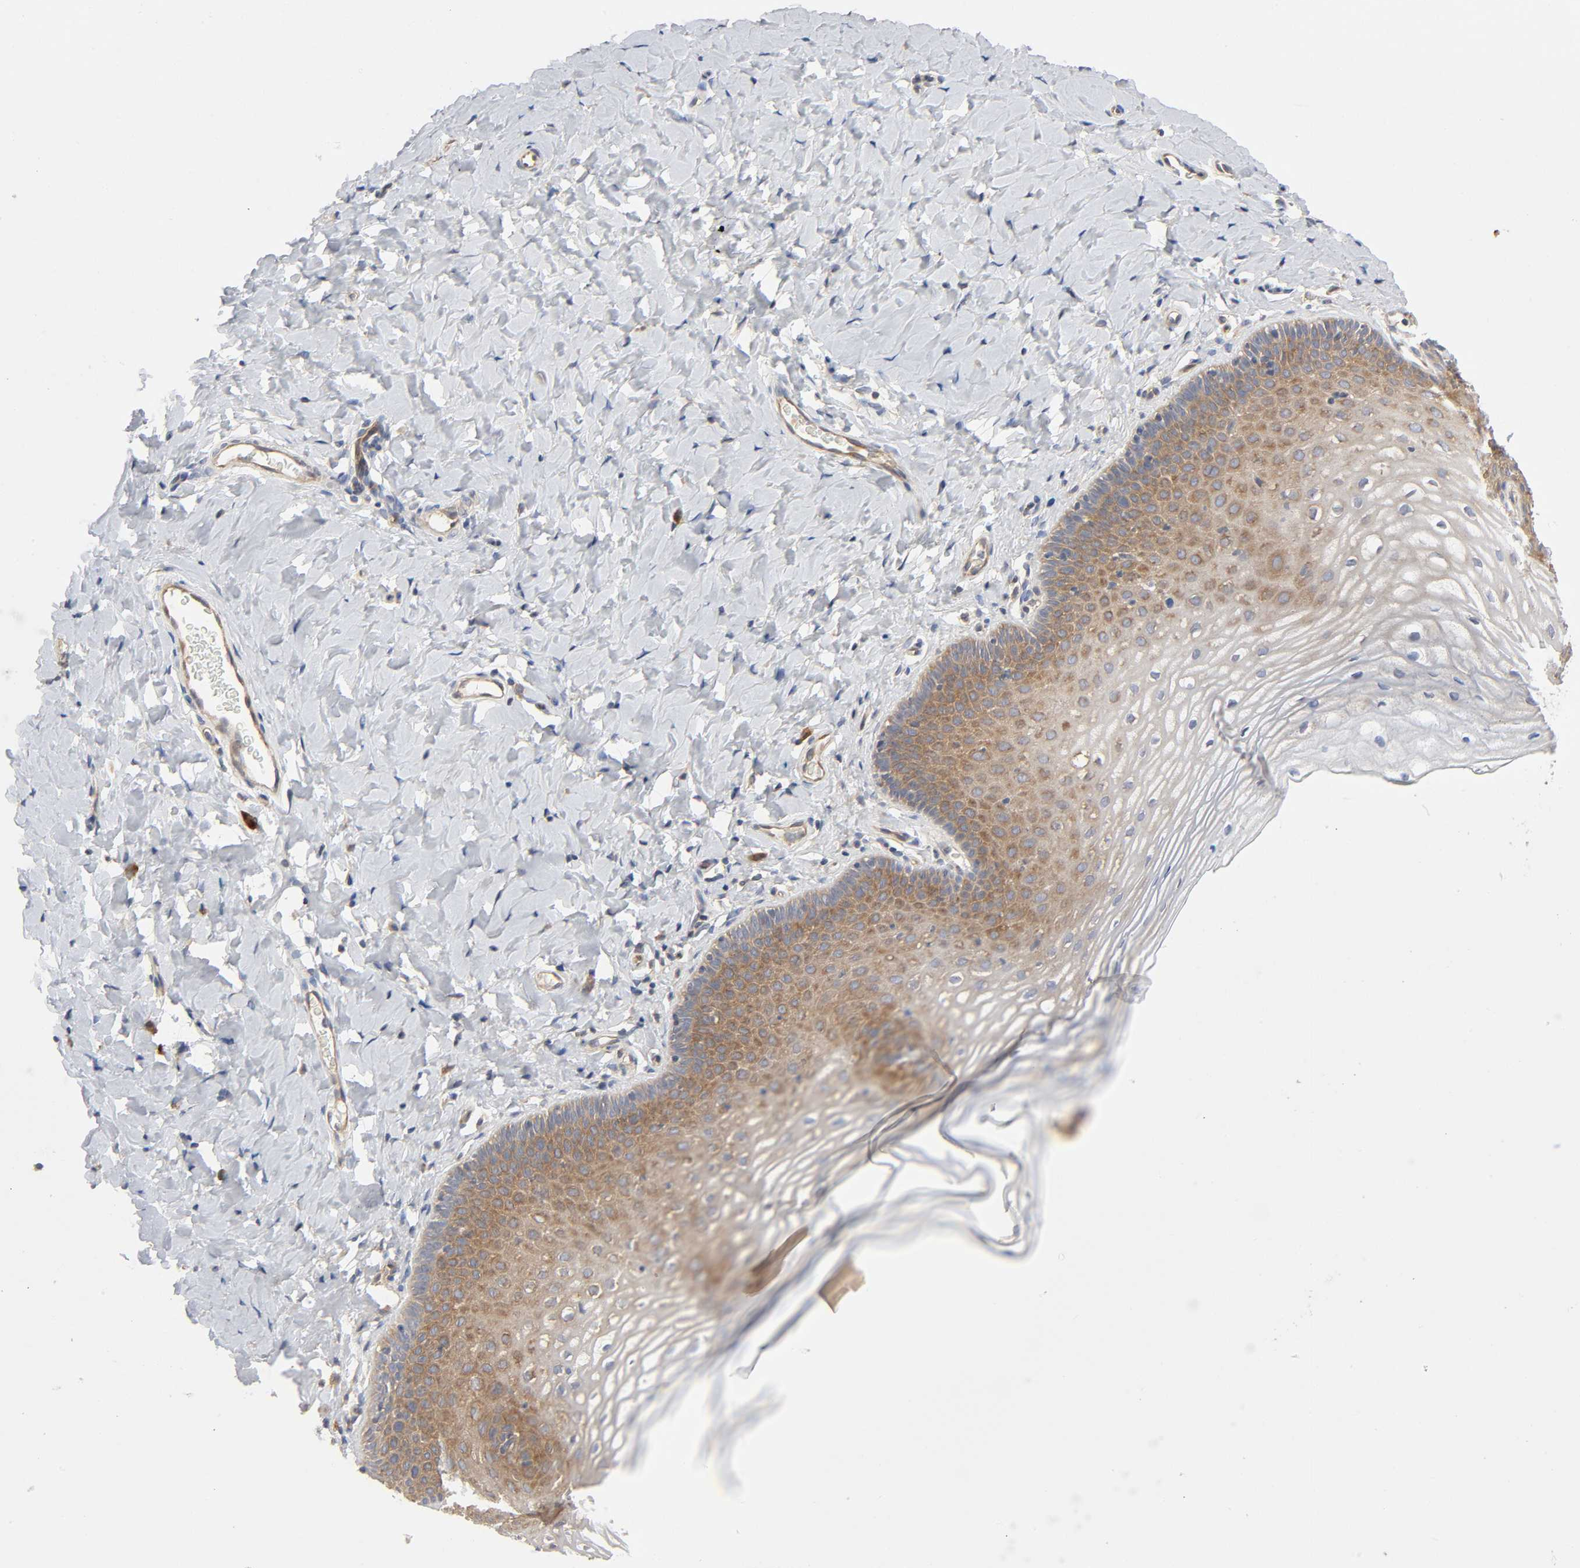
{"staining": {"intensity": "moderate", "quantity": "25%-75%", "location": "cytoplasmic/membranous"}, "tissue": "vagina", "cell_type": "Squamous epithelial cells", "image_type": "normal", "snomed": [{"axis": "morphology", "description": "Normal tissue, NOS"}, {"axis": "topography", "description": "Vagina"}], "caption": "This photomicrograph exhibits benign vagina stained with immunohistochemistry to label a protein in brown. The cytoplasmic/membranous of squamous epithelial cells show moderate positivity for the protein. Nuclei are counter-stained blue.", "gene": "IQCJ", "patient": {"sex": "female", "age": 55}}